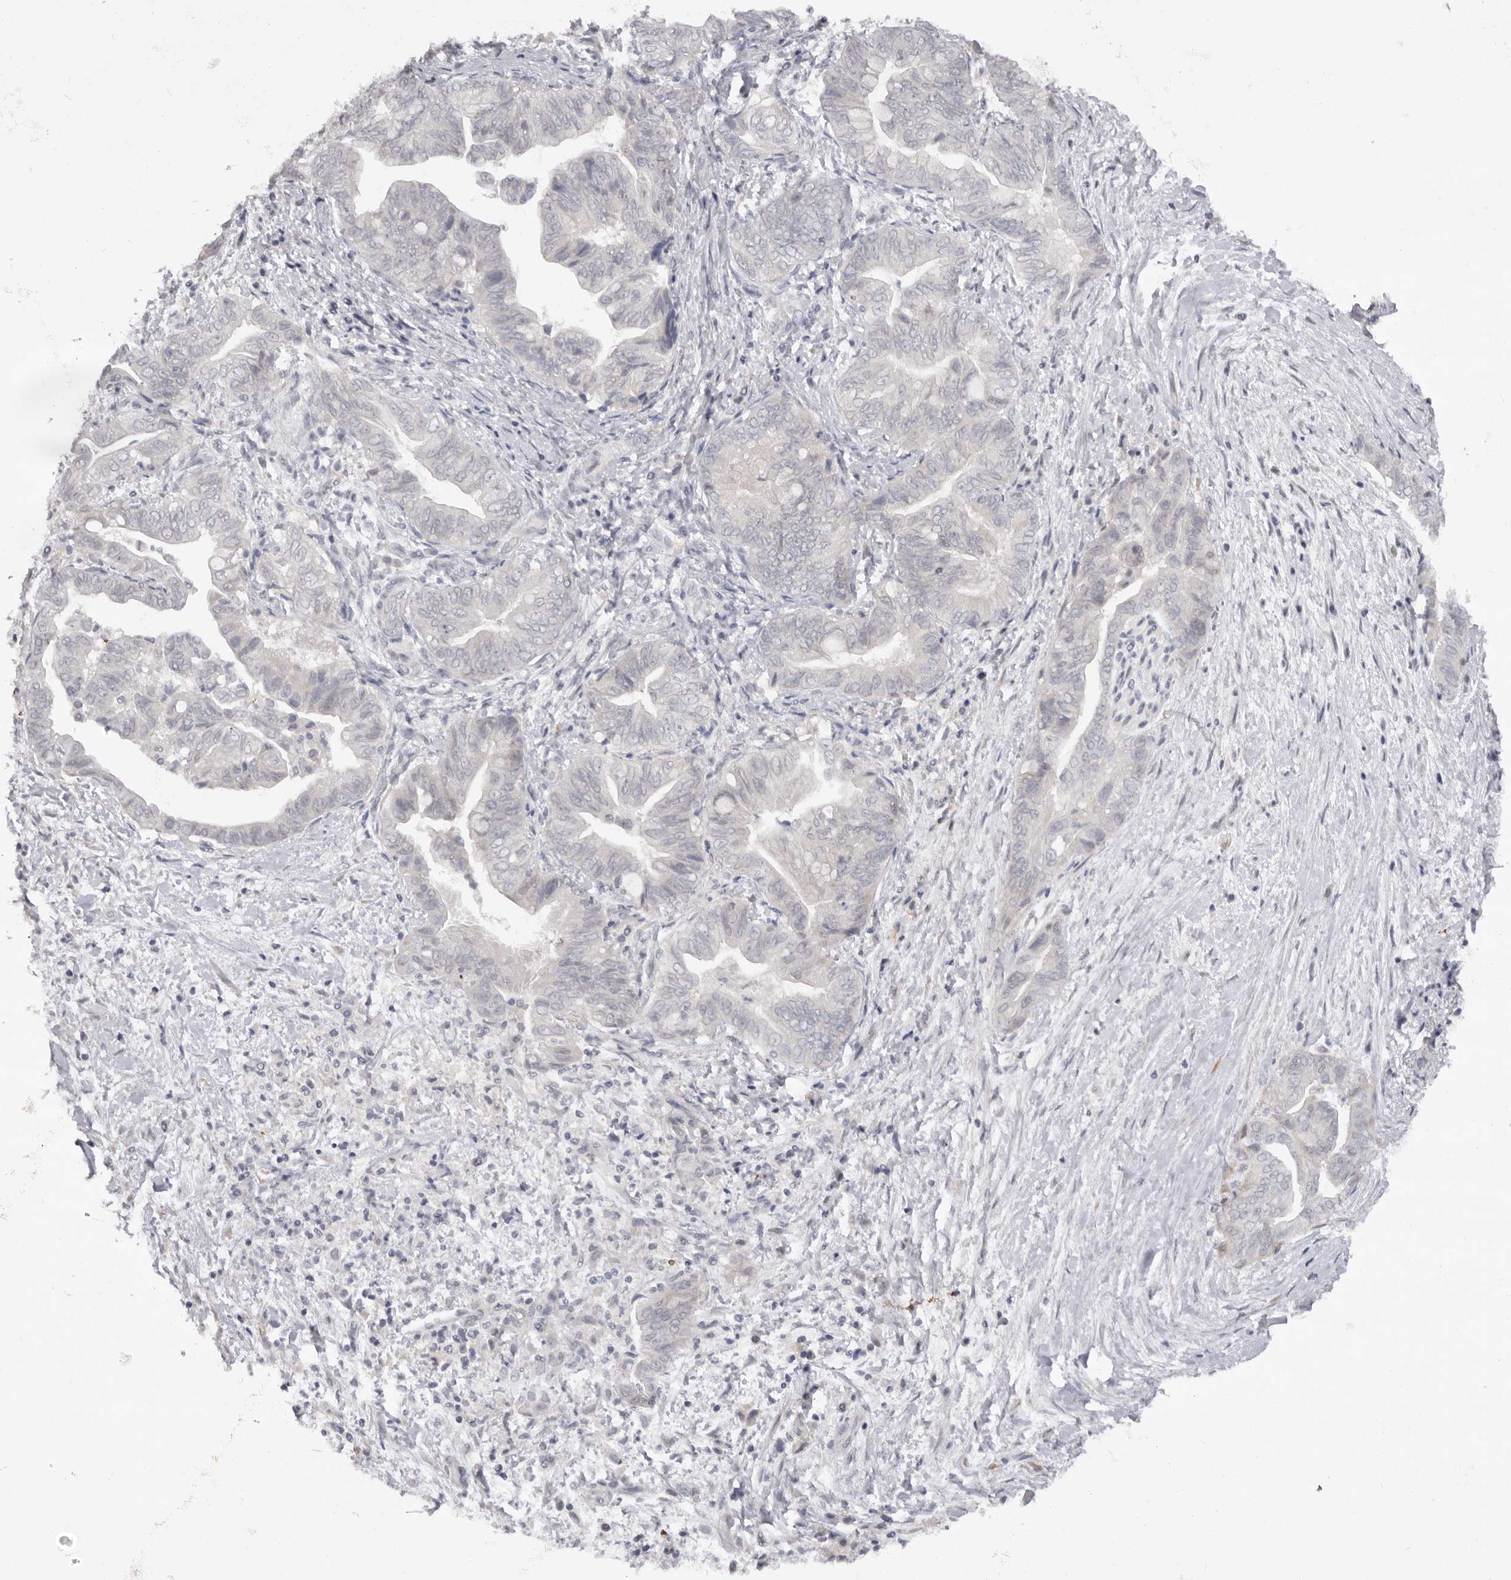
{"staining": {"intensity": "negative", "quantity": "none", "location": "none"}, "tissue": "pancreatic cancer", "cell_type": "Tumor cells", "image_type": "cancer", "snomed": [{"axis": "morphology", "description": "Adenocarcinoma, NOS"}, {"axis": "topography", "description": "Pancreas"}], "caption": "Immunohistochemistry (IHC) of pancreatic cancer shows no expression in tumor cells. The staining is performed using DAB (3,3'-diaminobenzidine) brown chromogen with nuclei counter-stained in using hematoxylin.", "gene": "TNR", "patient": {"sex": "male", "age": 75}}